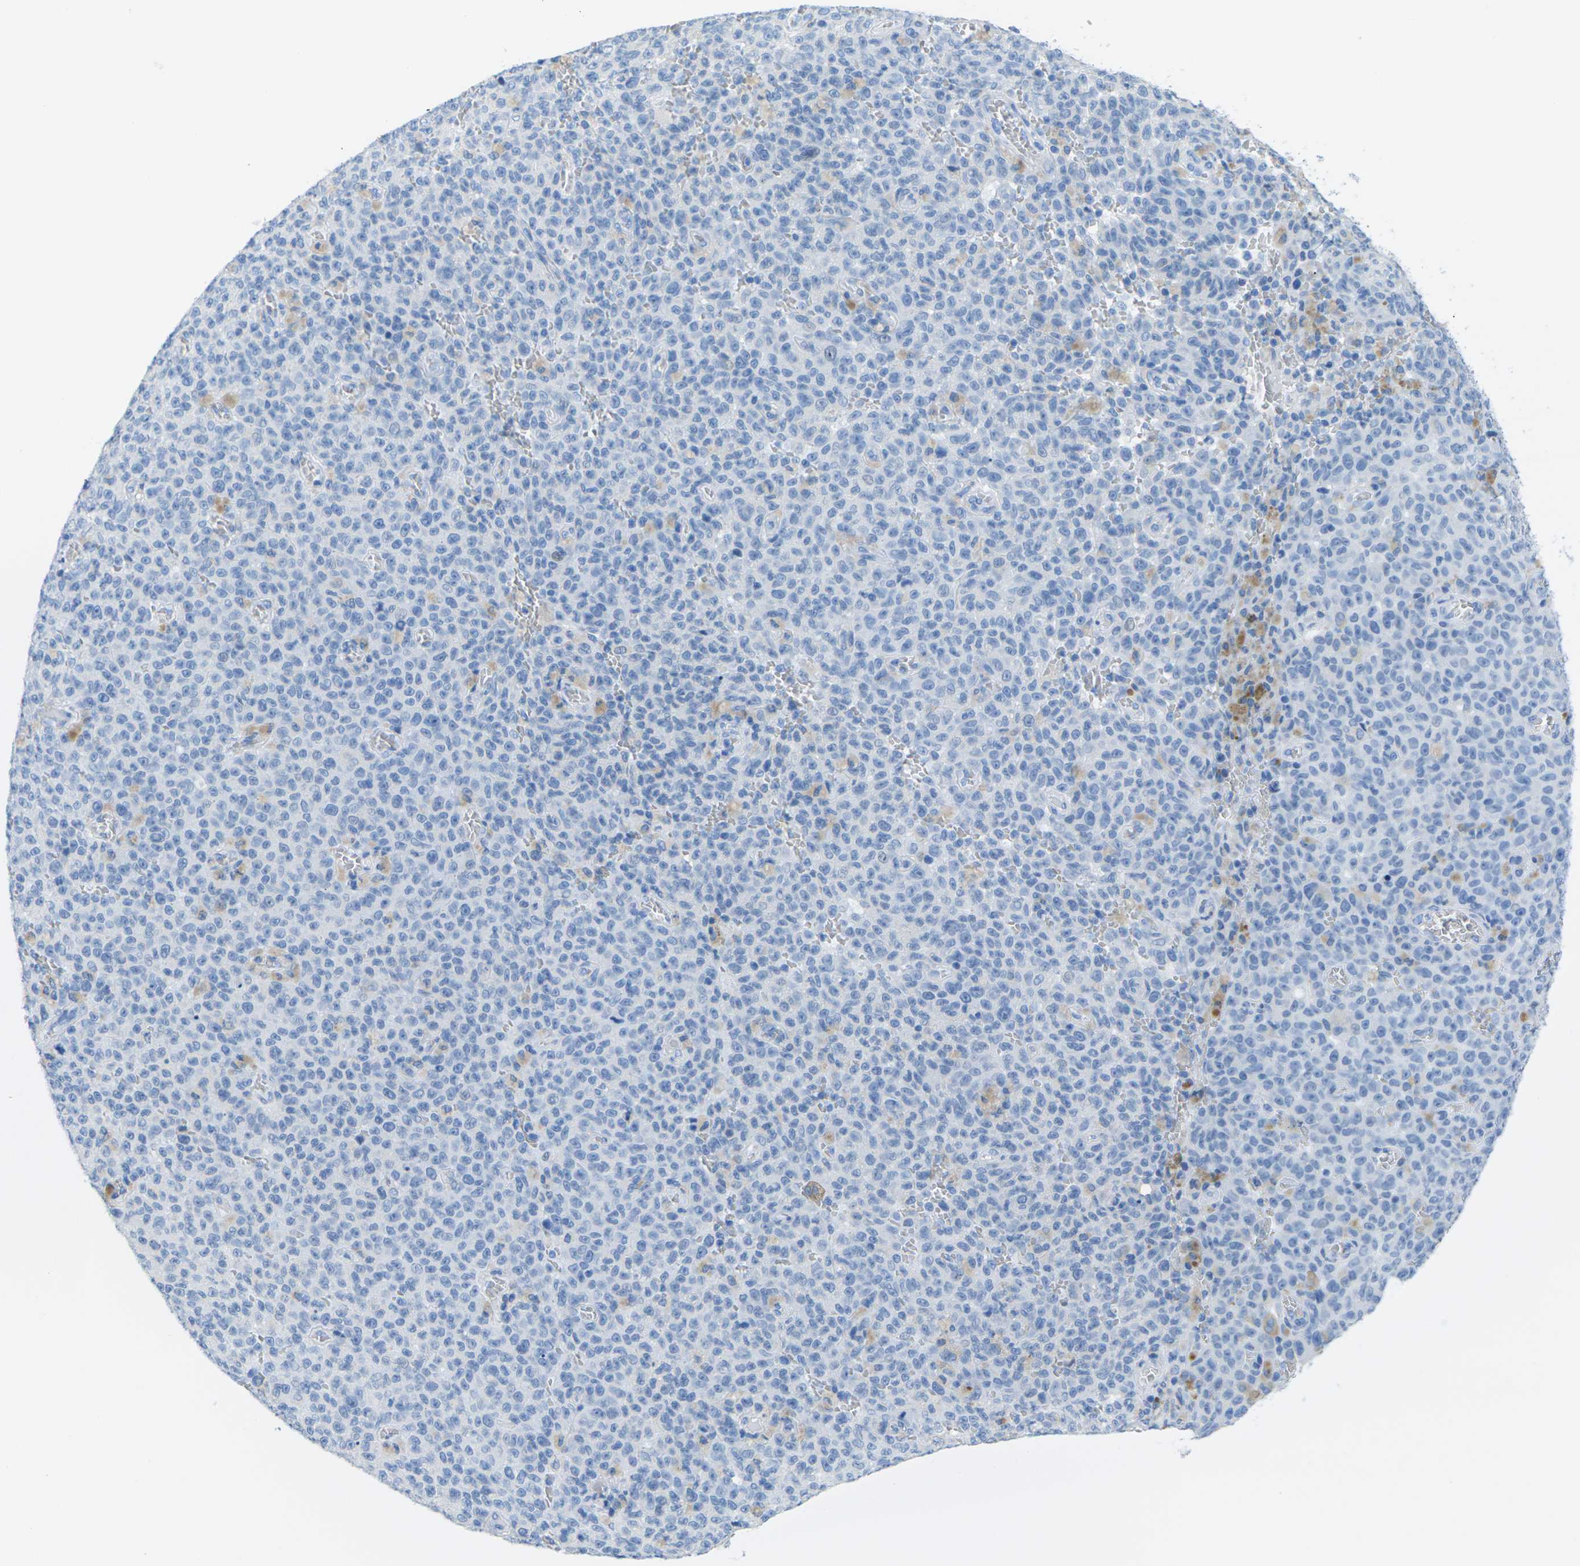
{"staining": {"intensity": "negative", "quantity": "none", "location": "none"}, "tissue": "melanoma", "cell_type": "Tumor cells", "image_type": "cancer", "snomed": [{"axis": "morphology", "description": "Malignant melanoma, NOS"}, {"axis": "topography", "description": "Skin"}], "caption": "A micrograph of human melanoma is negative for staining in tumor cells. The staining was performed using DAB (3,3'-diaminobenzidine) to visualize the protein expression in brown, while the nuclei were stained in blue with hematoxylin (Magnification: 20x).", "gene": "SLC12A1", "patient": {"sex": "female", "age": 82}}